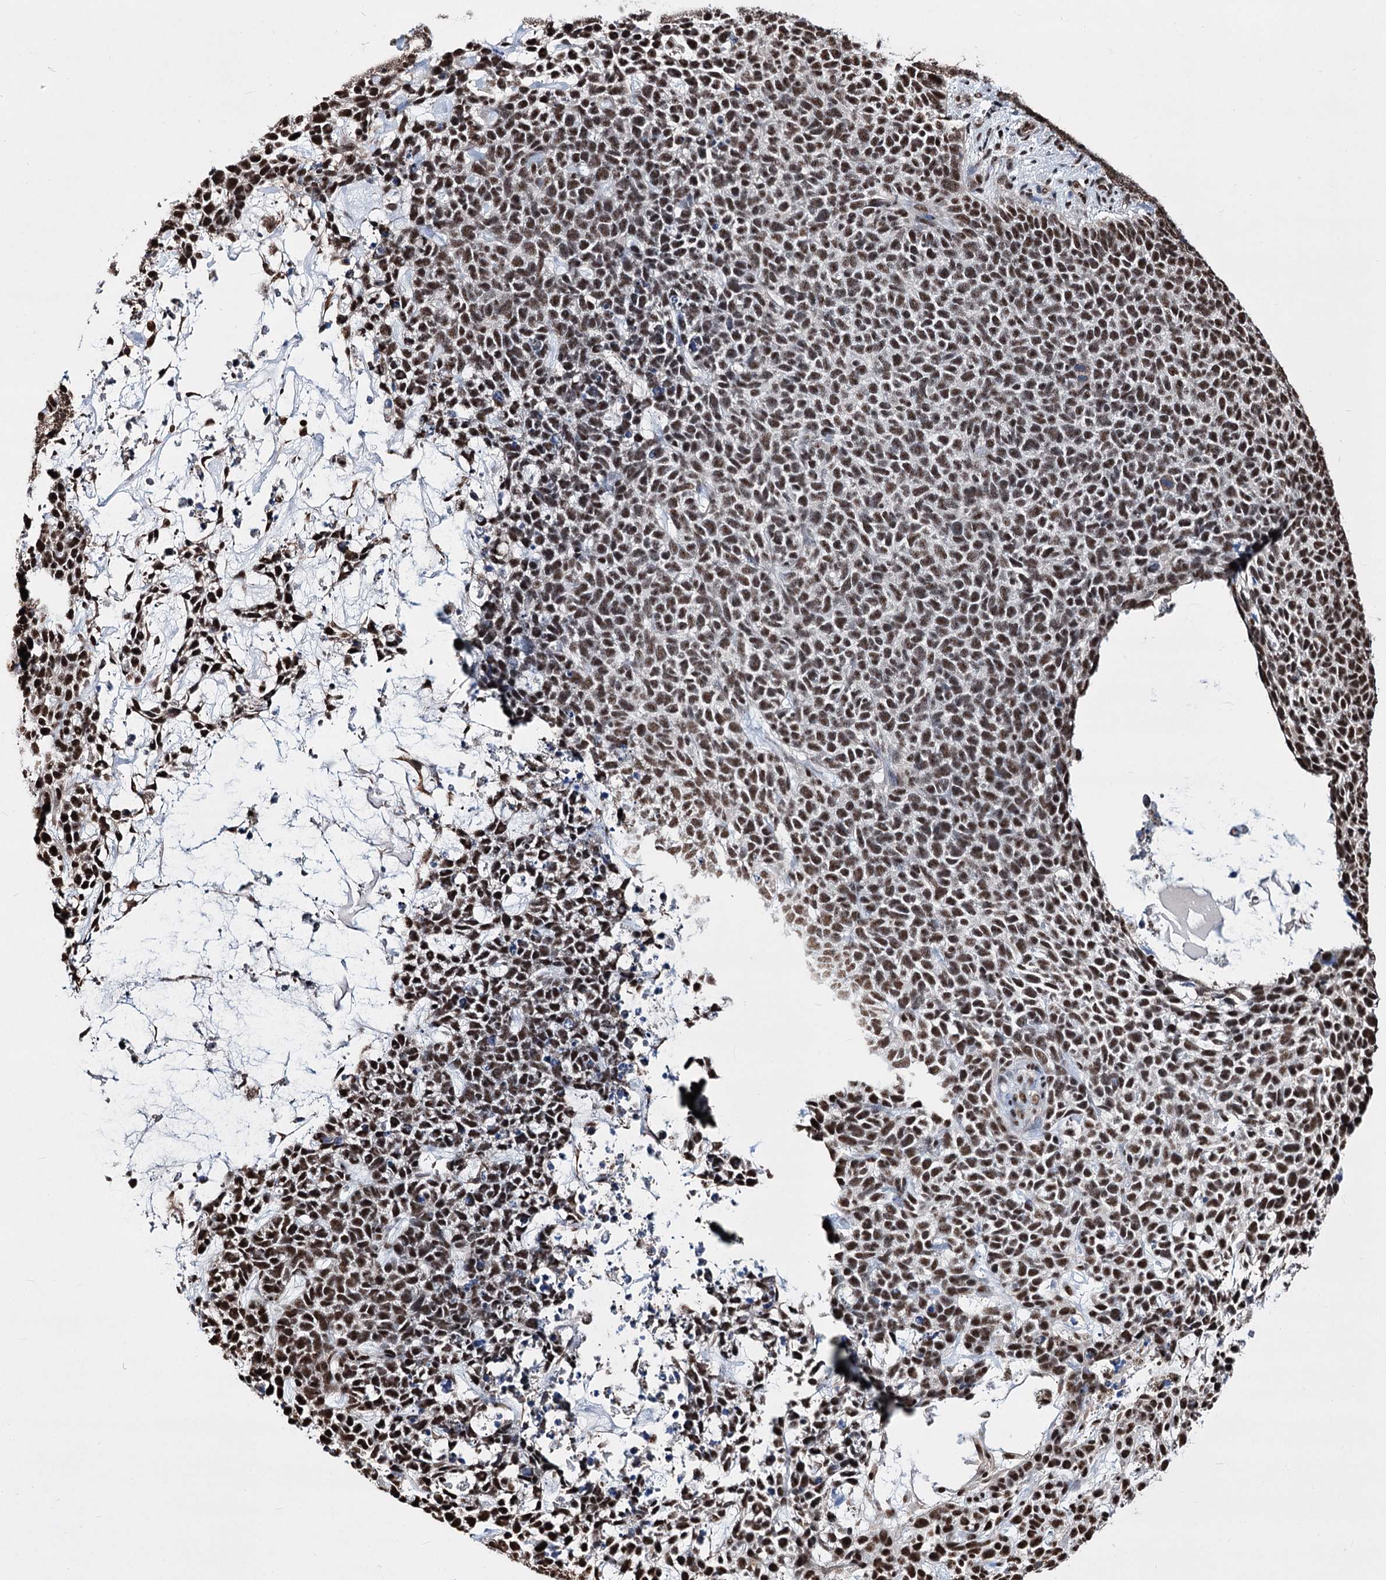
{"staining": {"intensity": "moderate", "quantity": ">75%", "location": "nuclear"}, "tissue": "skin cancer", "cell_type": "Tumor cells", "image_type": "cancer", "snomed": [{"axis": "morphology", "description": "Basal cell carcinoma"}, {"axis": "topography", "description": "Skin"}], "caption": "The immunohistochemical stain labels moderate nuclear positivity in tumor cells of skin cancer tissue. Nuclei are stained in blue.", "gene": "CHMP7", "patient": {"sex": "female", "age": 84}}